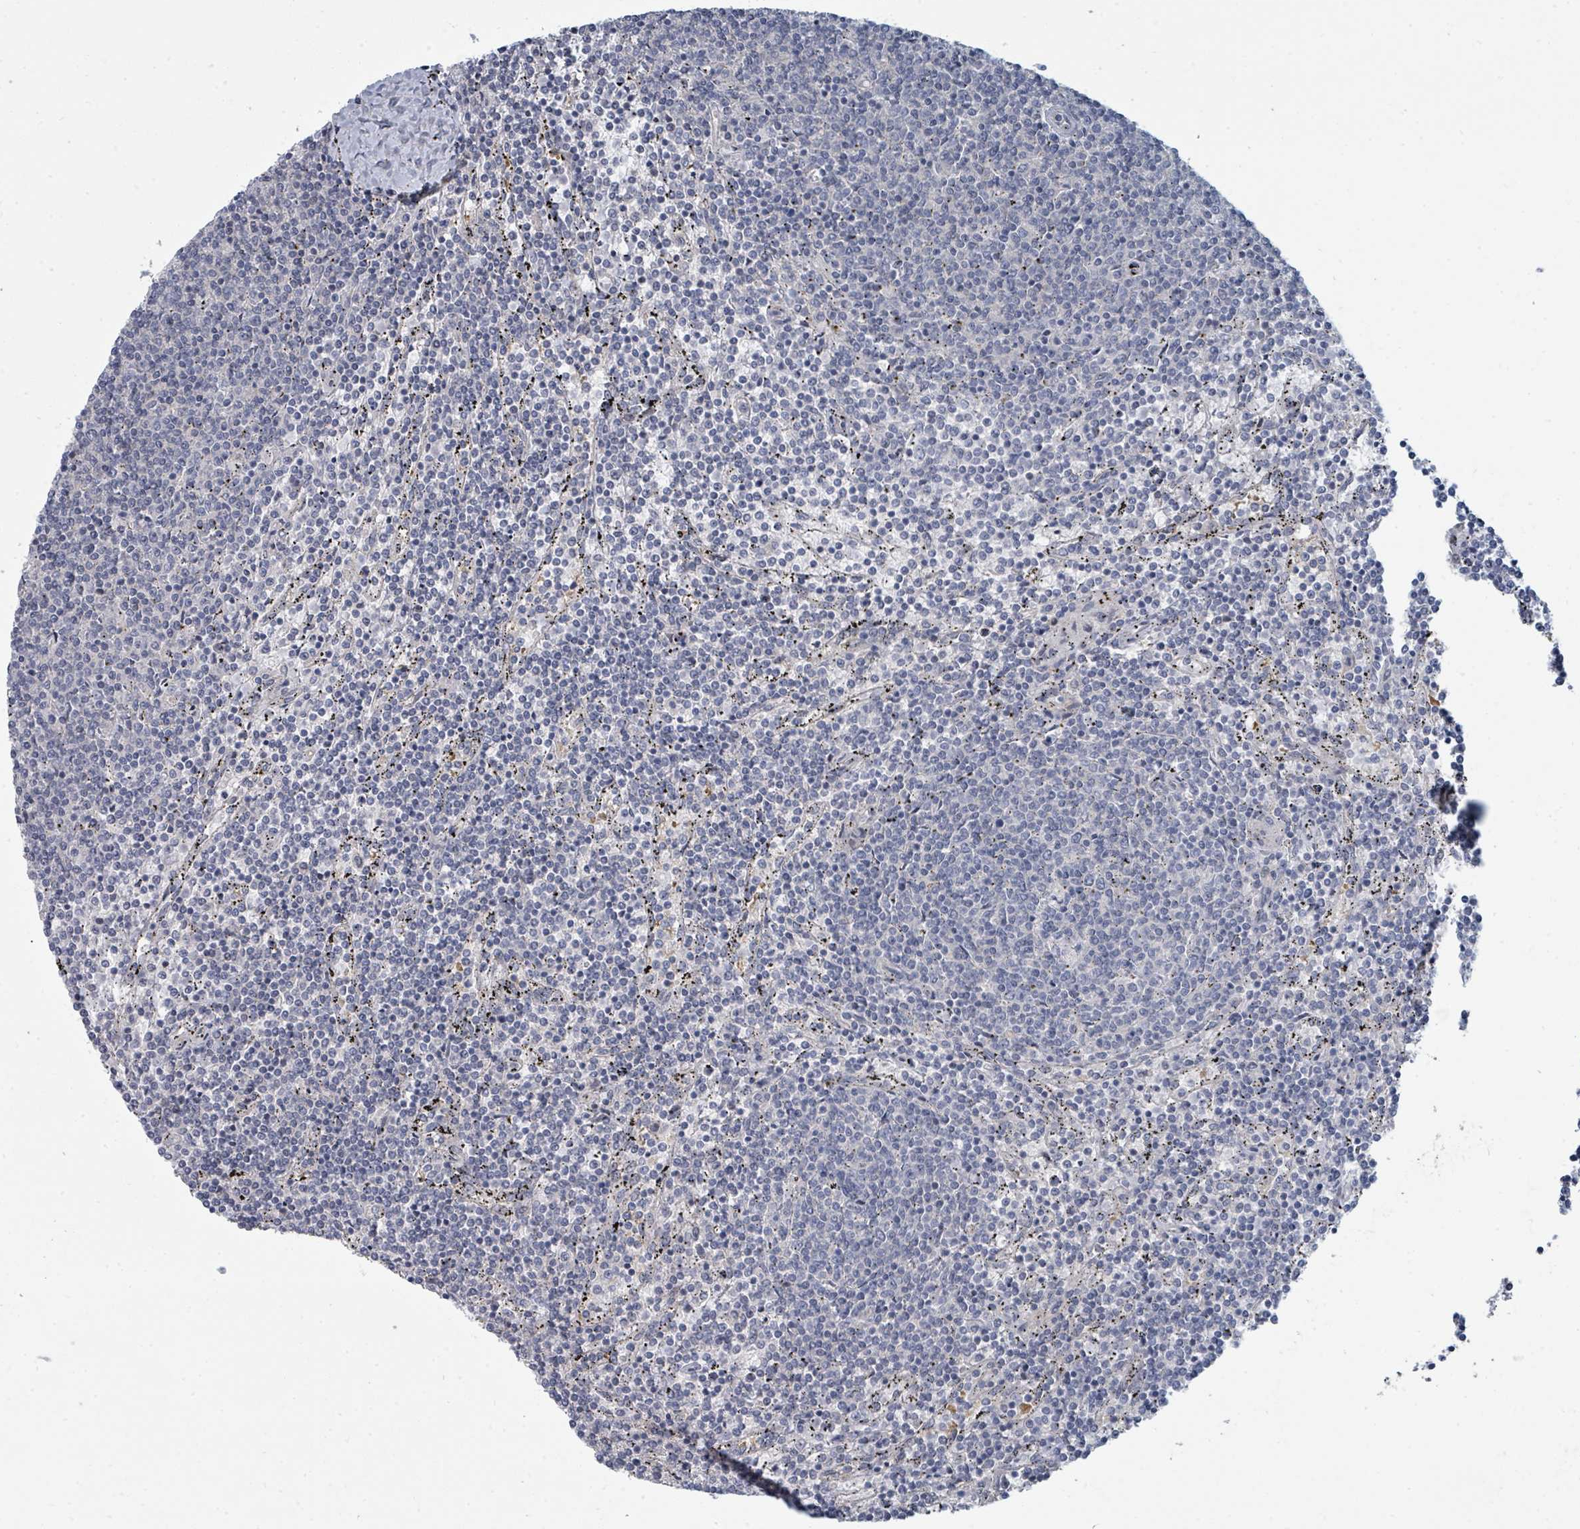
{"staining": {"intensity": "negative", "quantity": "none", "location": "none"}, "tissue": "lymphoma", "cell_type": "Tumor cells", "image_type": "cancer", "snomed": [{"axis": "morphology", "description": "Malignant lymphoma, non-Hodgkin's type, Low grade"}, {"axis": "topography", "description": "Spleen"}], "caption": "This image is of lymphoma stained with IHC to label a protein in brown with the nuclei are counter-stained blue. There is no positivity in tumor cells.", "gene": "SLC25A45", "patient": {"sex": "female", "age": 50}}